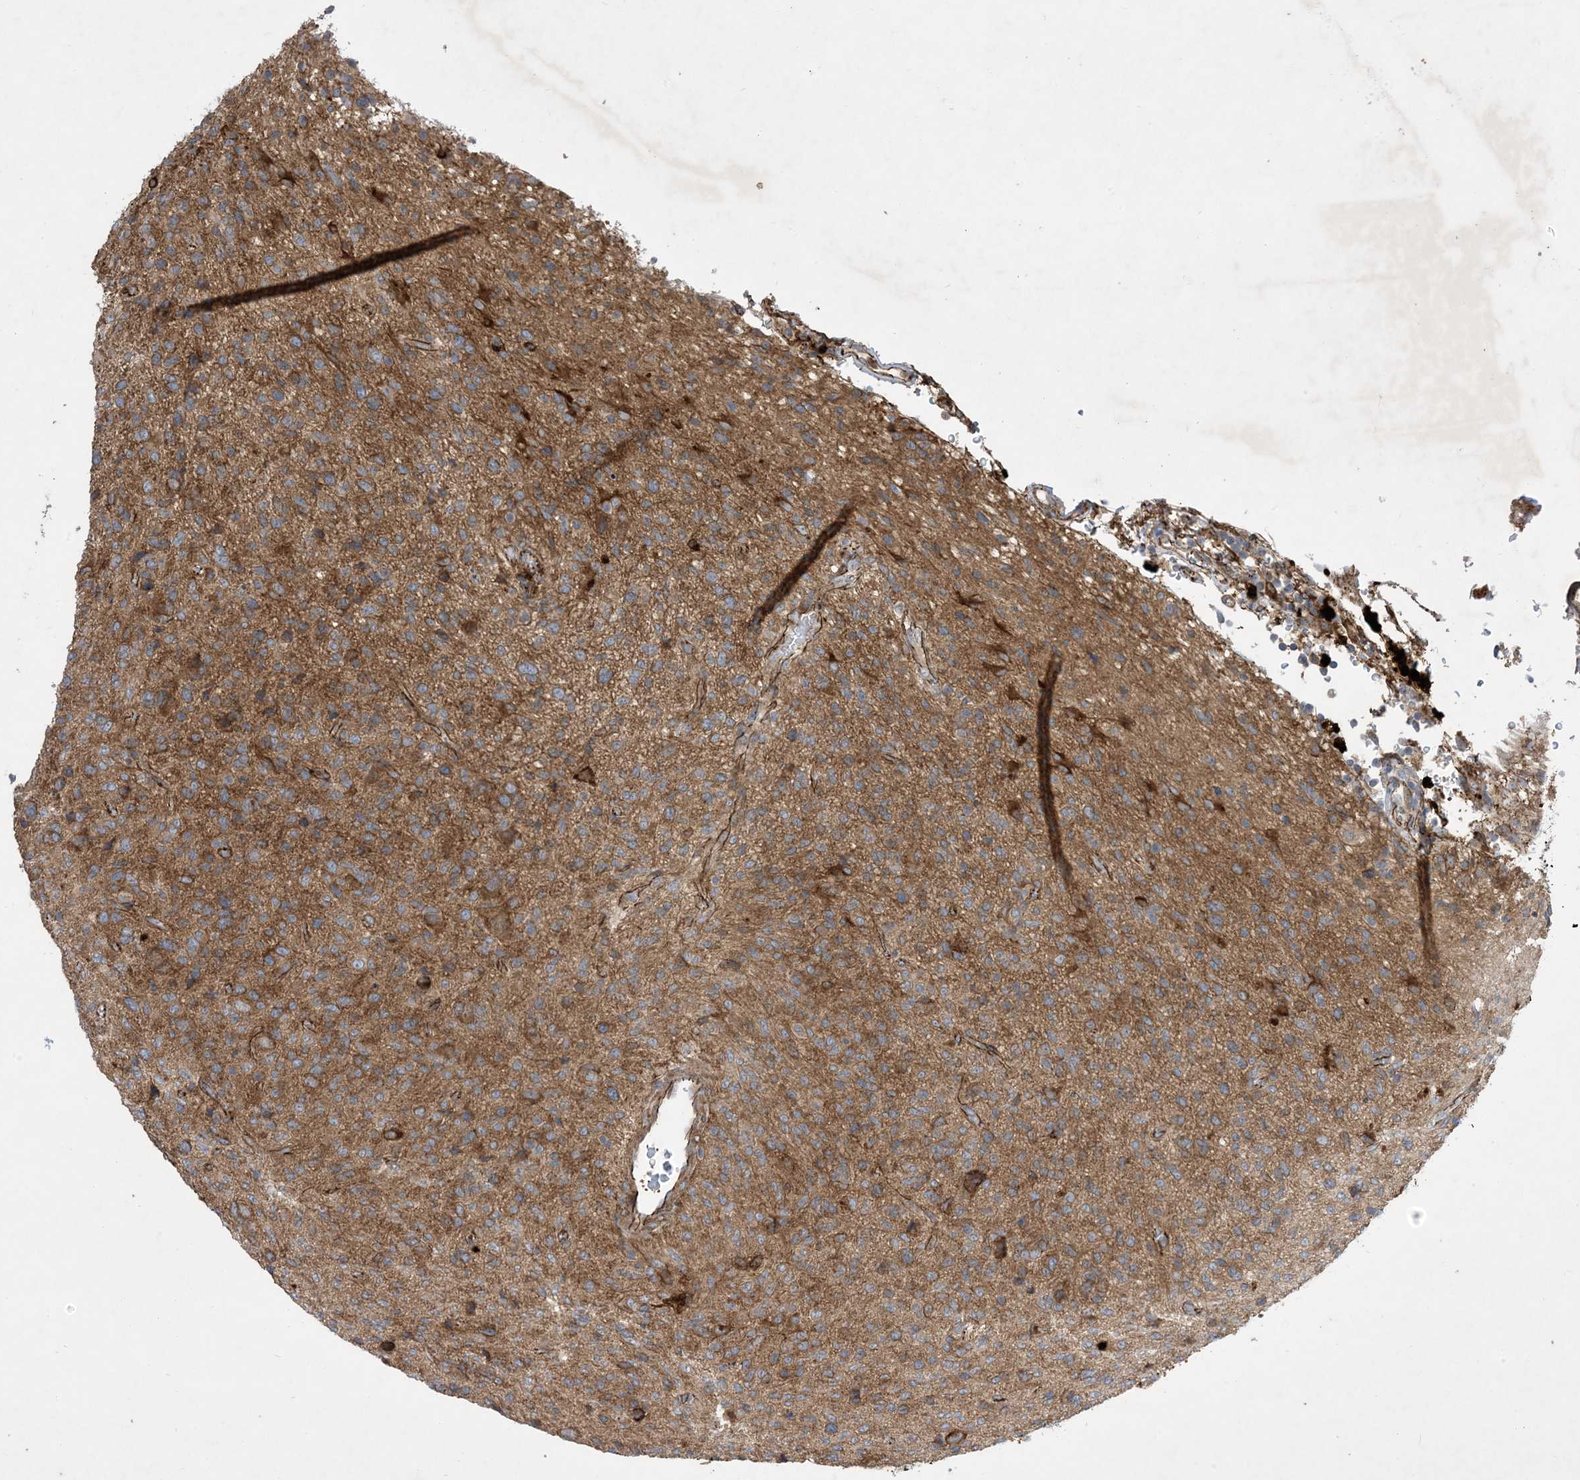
{"staining": {"intensity": "moderate", "quantity": ">75%", "location": "cytoplasmic/membranous"}, "tissue": "glioma", "cell_type": "Tumor cells", "image_type": "cancer", "snomed": [{"axis": "morphology", "description": "Glioma, malignant, High grade"}, {"axis": "topography", "description": "Brain"}], "caption": "A micrograph showing moderate cytoplasmic/membranous expression in about >75% of tumor cells in glioma, as visualized by brown immunohistochemical staining.", "gene": "OTOP1", "patient": {"sex": "female", "age": 57}}